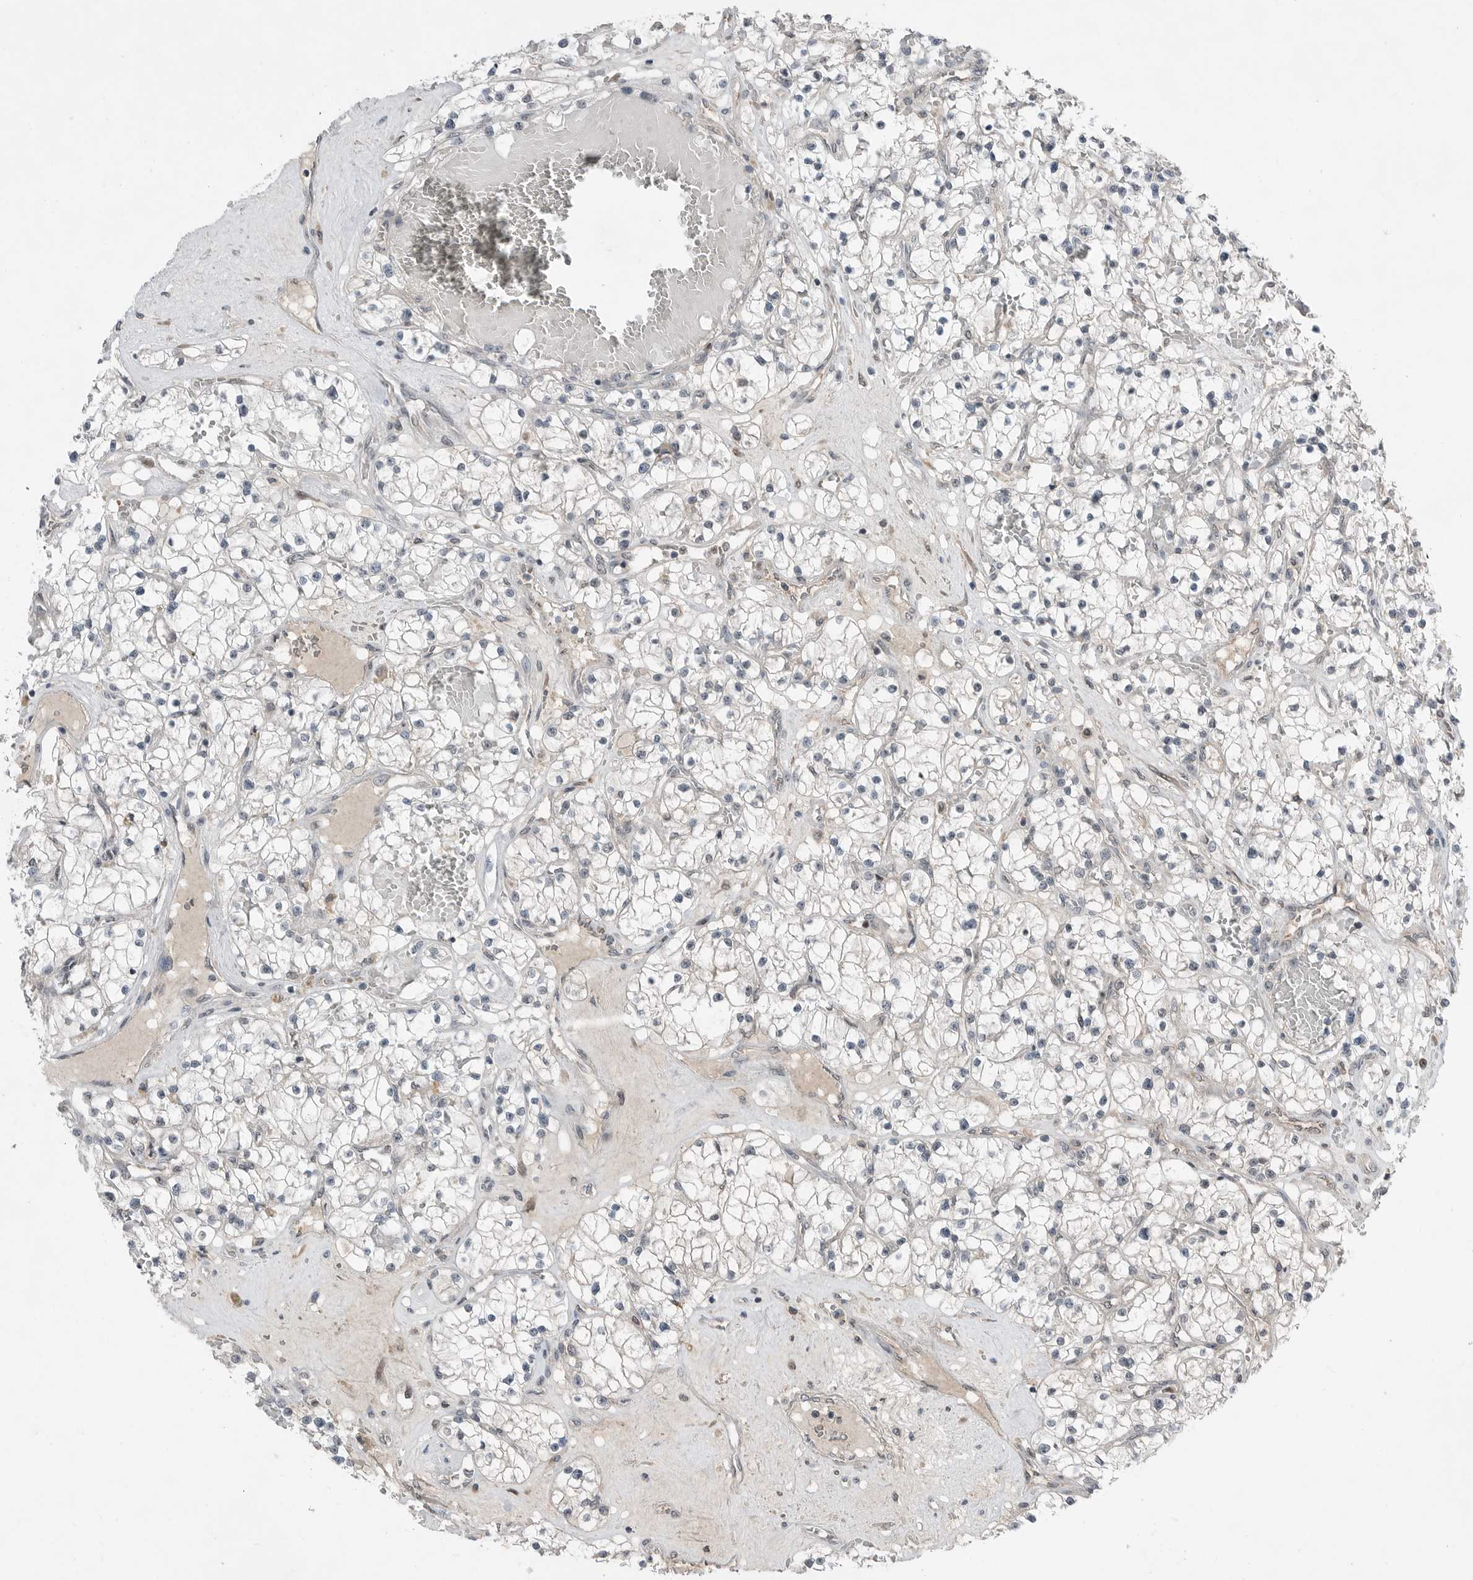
{"staining": {"intensity": "negative", "quantity": "none", "location": "none"}, "tissue": "renal cancer", "cell_type": "Tumor cells", "image_type": "cancer", "snomed": [{"axis": "morphology", "description": "Normal tissue, NOS"}, {"axis": "morphology", "description": "Adenocarcinoma, NOS"}, {"axis": "topography", "description": "Kidney"}], "caption": "Renal adenocarcinoma was stained to show a protein in brown. There is no significant positivity in tumor cells.", "gene": "MFAP3L", "patient": {"sex": "male", "age": 68}}